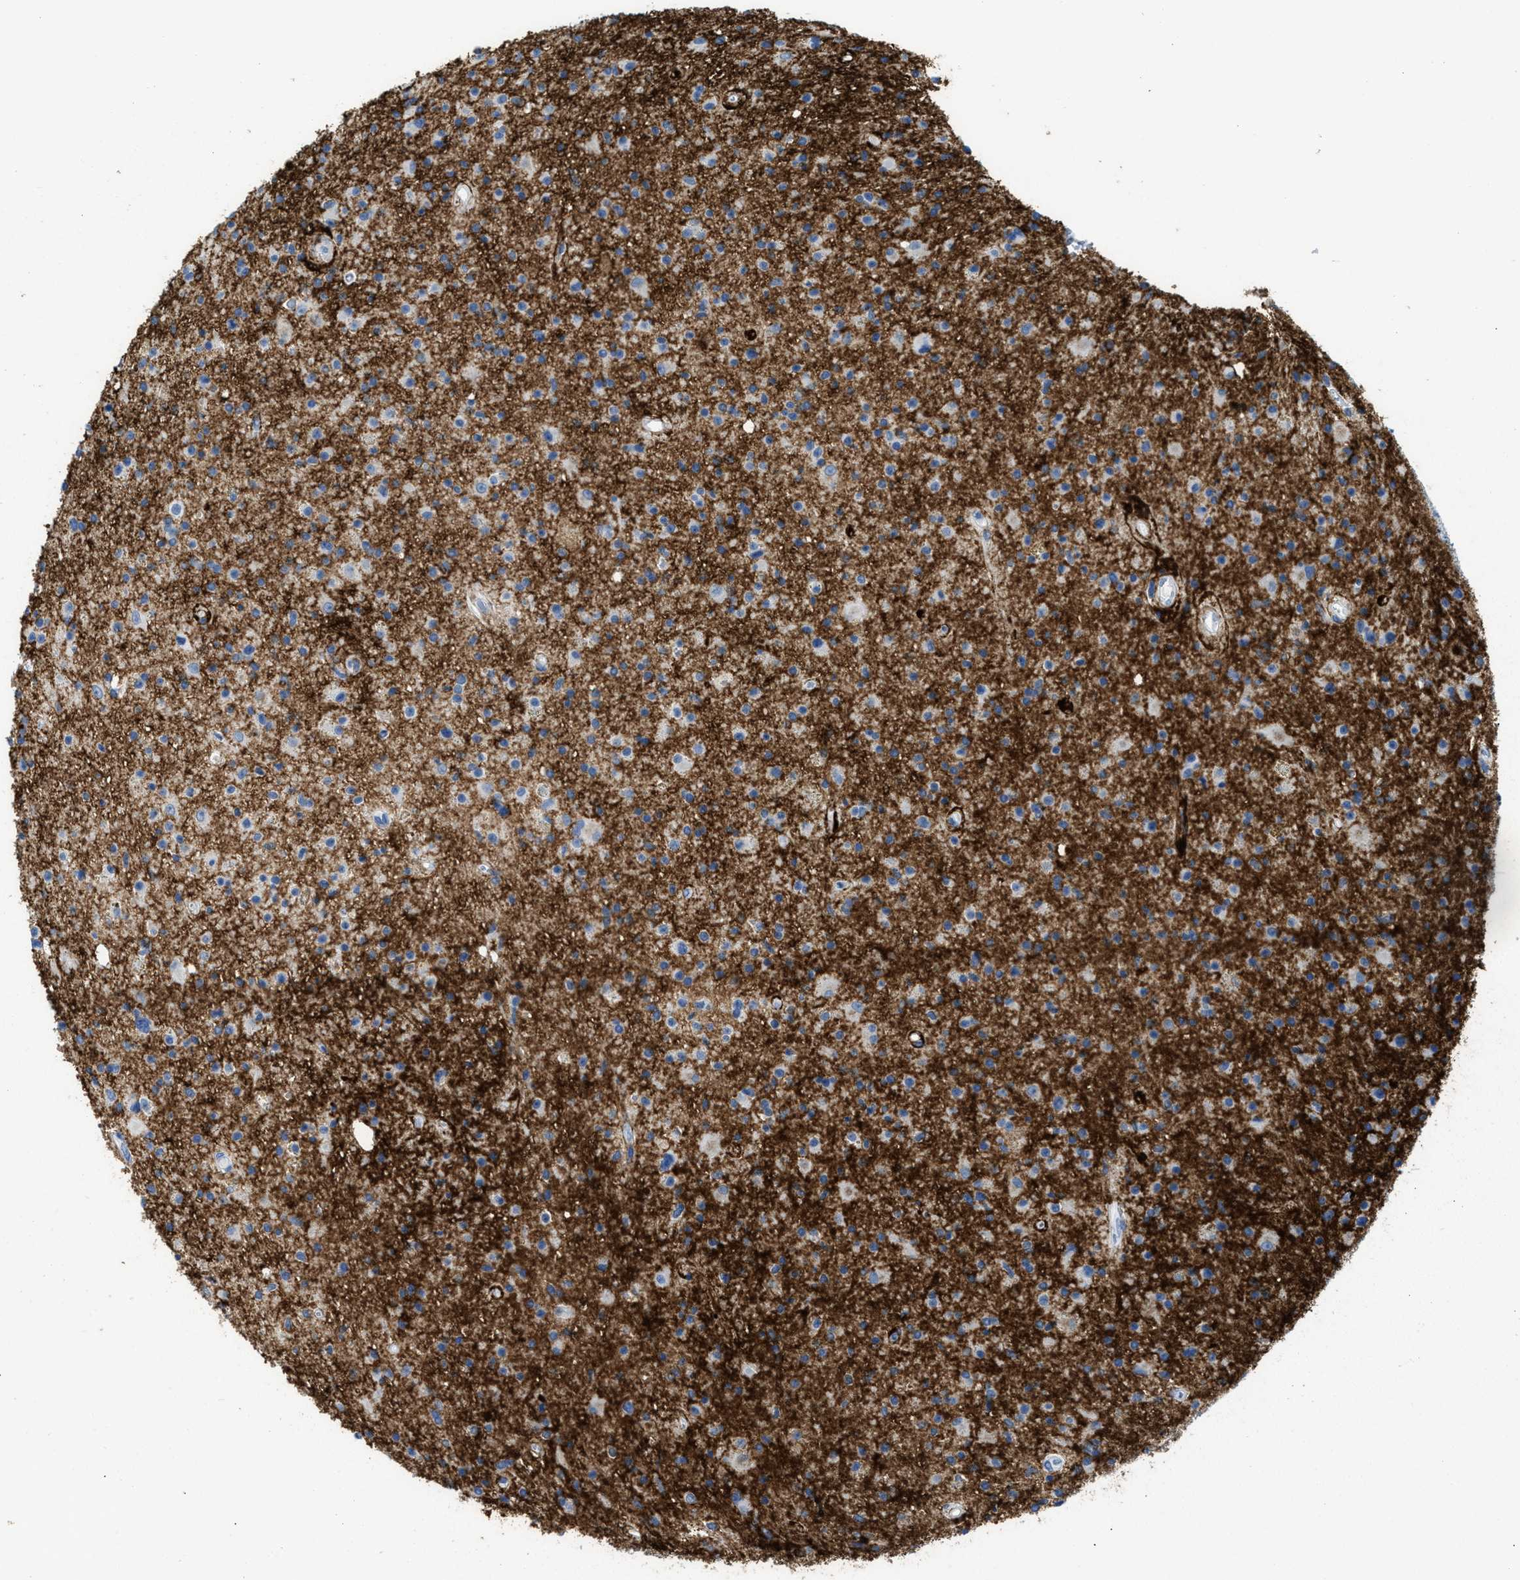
{"staining": {"intensity": "negative", "quantity": "none", "location": "none"}, "tissue": "glioma", "cell_type": "Tumor cells", "image_type": "cancer", "snomed": [{"axis": "morphology", "description": "Glioma, malignant, High grade"}, {"axis": "topography", "description": "Brain"}], "caption": "An image of glioma stained for a protein displays no brown staining in tumor cells. The staining is performed using DAB (3,3'-diaminobenzidine) brown chromogen with nuclei counter-stained in using hematoxylin.", "gene": "TNR", "patient": {"sex": "male", "age": 33}}